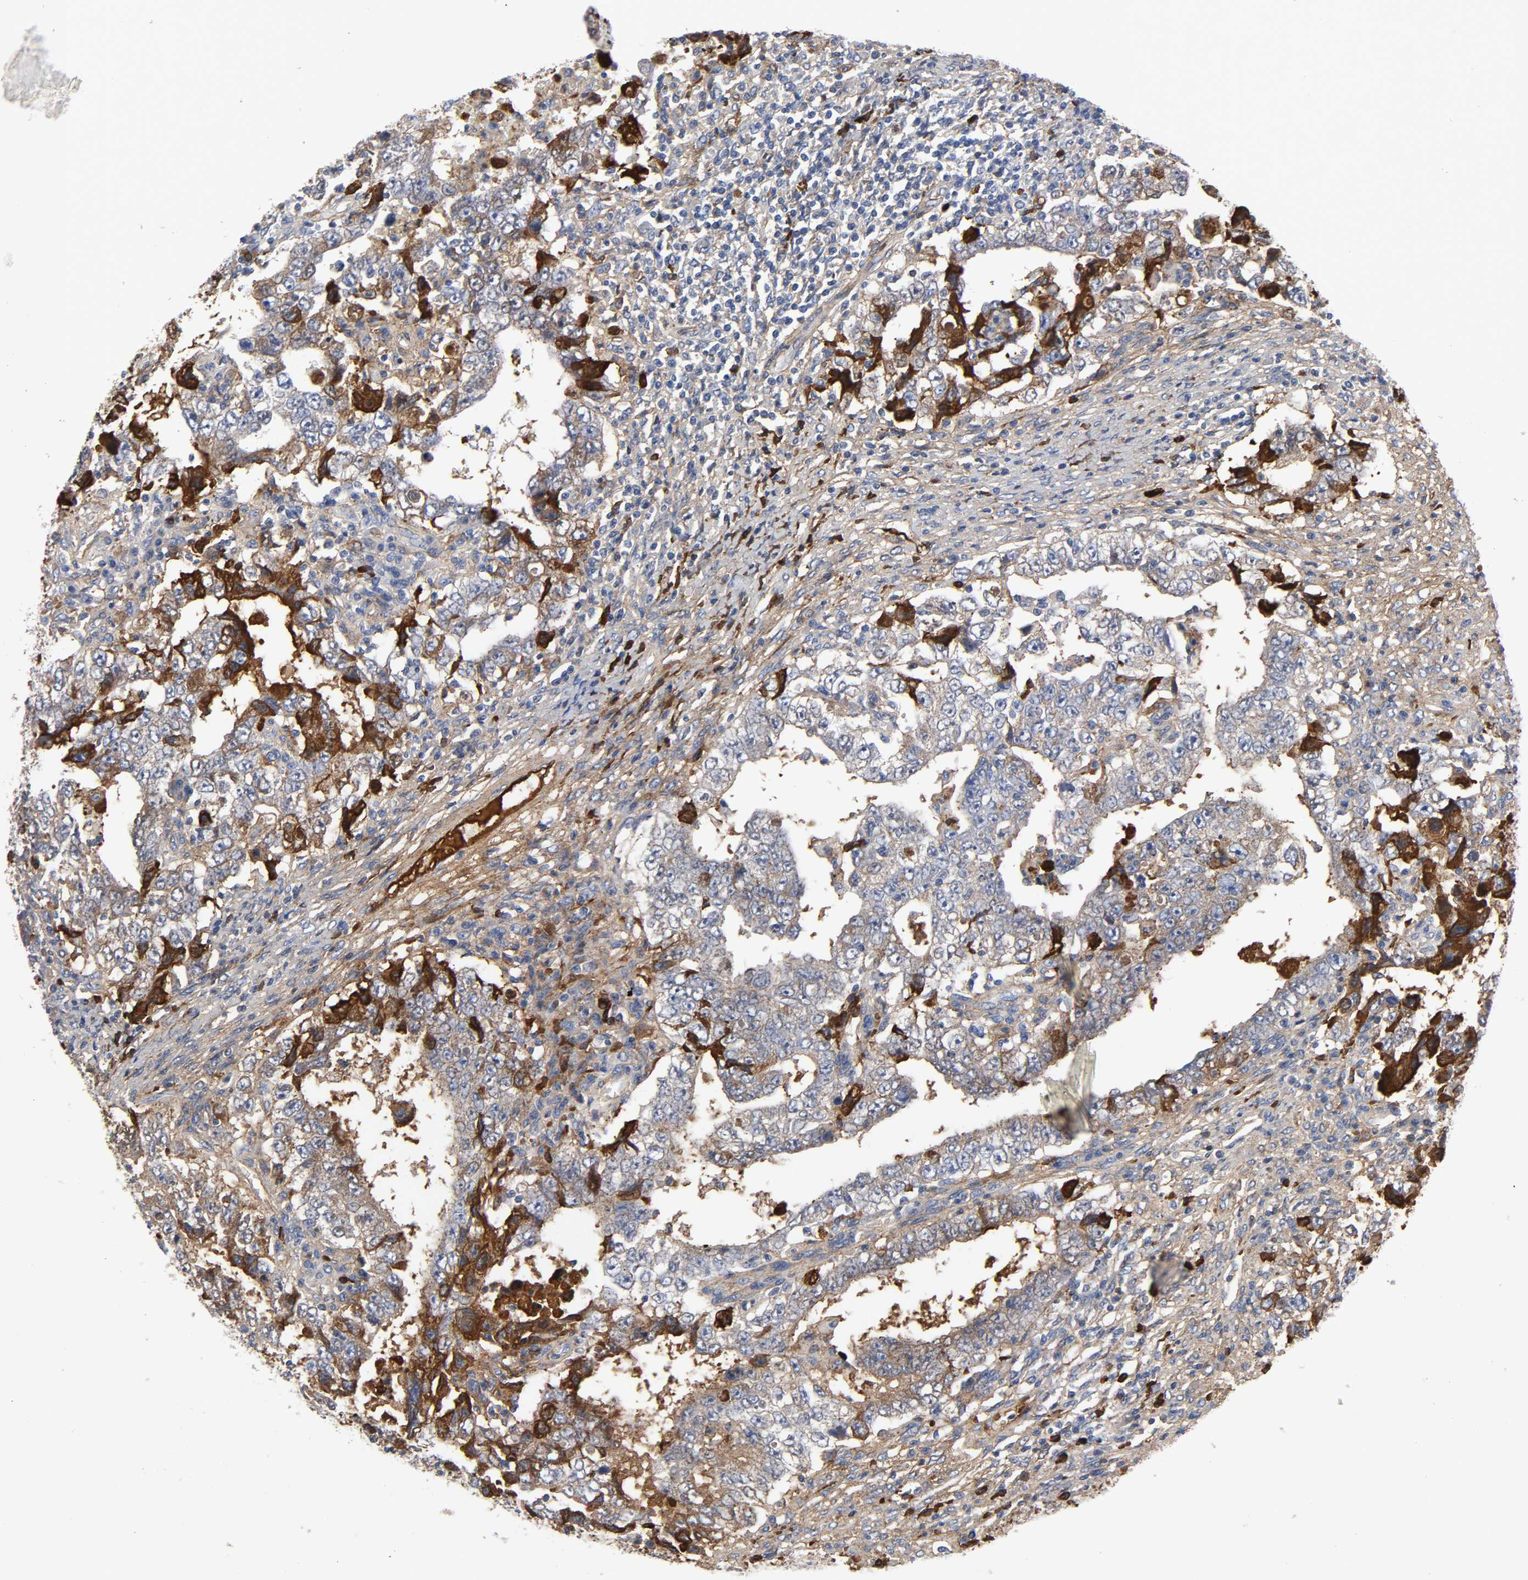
{"staining": {"intensity": "strong", "quantity": "25%-75%", "location": "cytoplasmic/membranous"}, "tissue": "testis cancer", "cell_type": "Tumor cells", "image_type": "cancer", "snomed": [{"axis": "morphology", "description": "Carcinoma, Embryonal, NOS"}, {"axis": "topography", "description": "Testis"}], "caption": "Immunohistochemical staining of human testis cancer (embryonal carcinoma) exhibits strong cytoplasmic/membranous protein staining in about 25%-75% of tumor cells.", "gene": "FBLN1", "patient": {"sex": "male", "age": 26}}